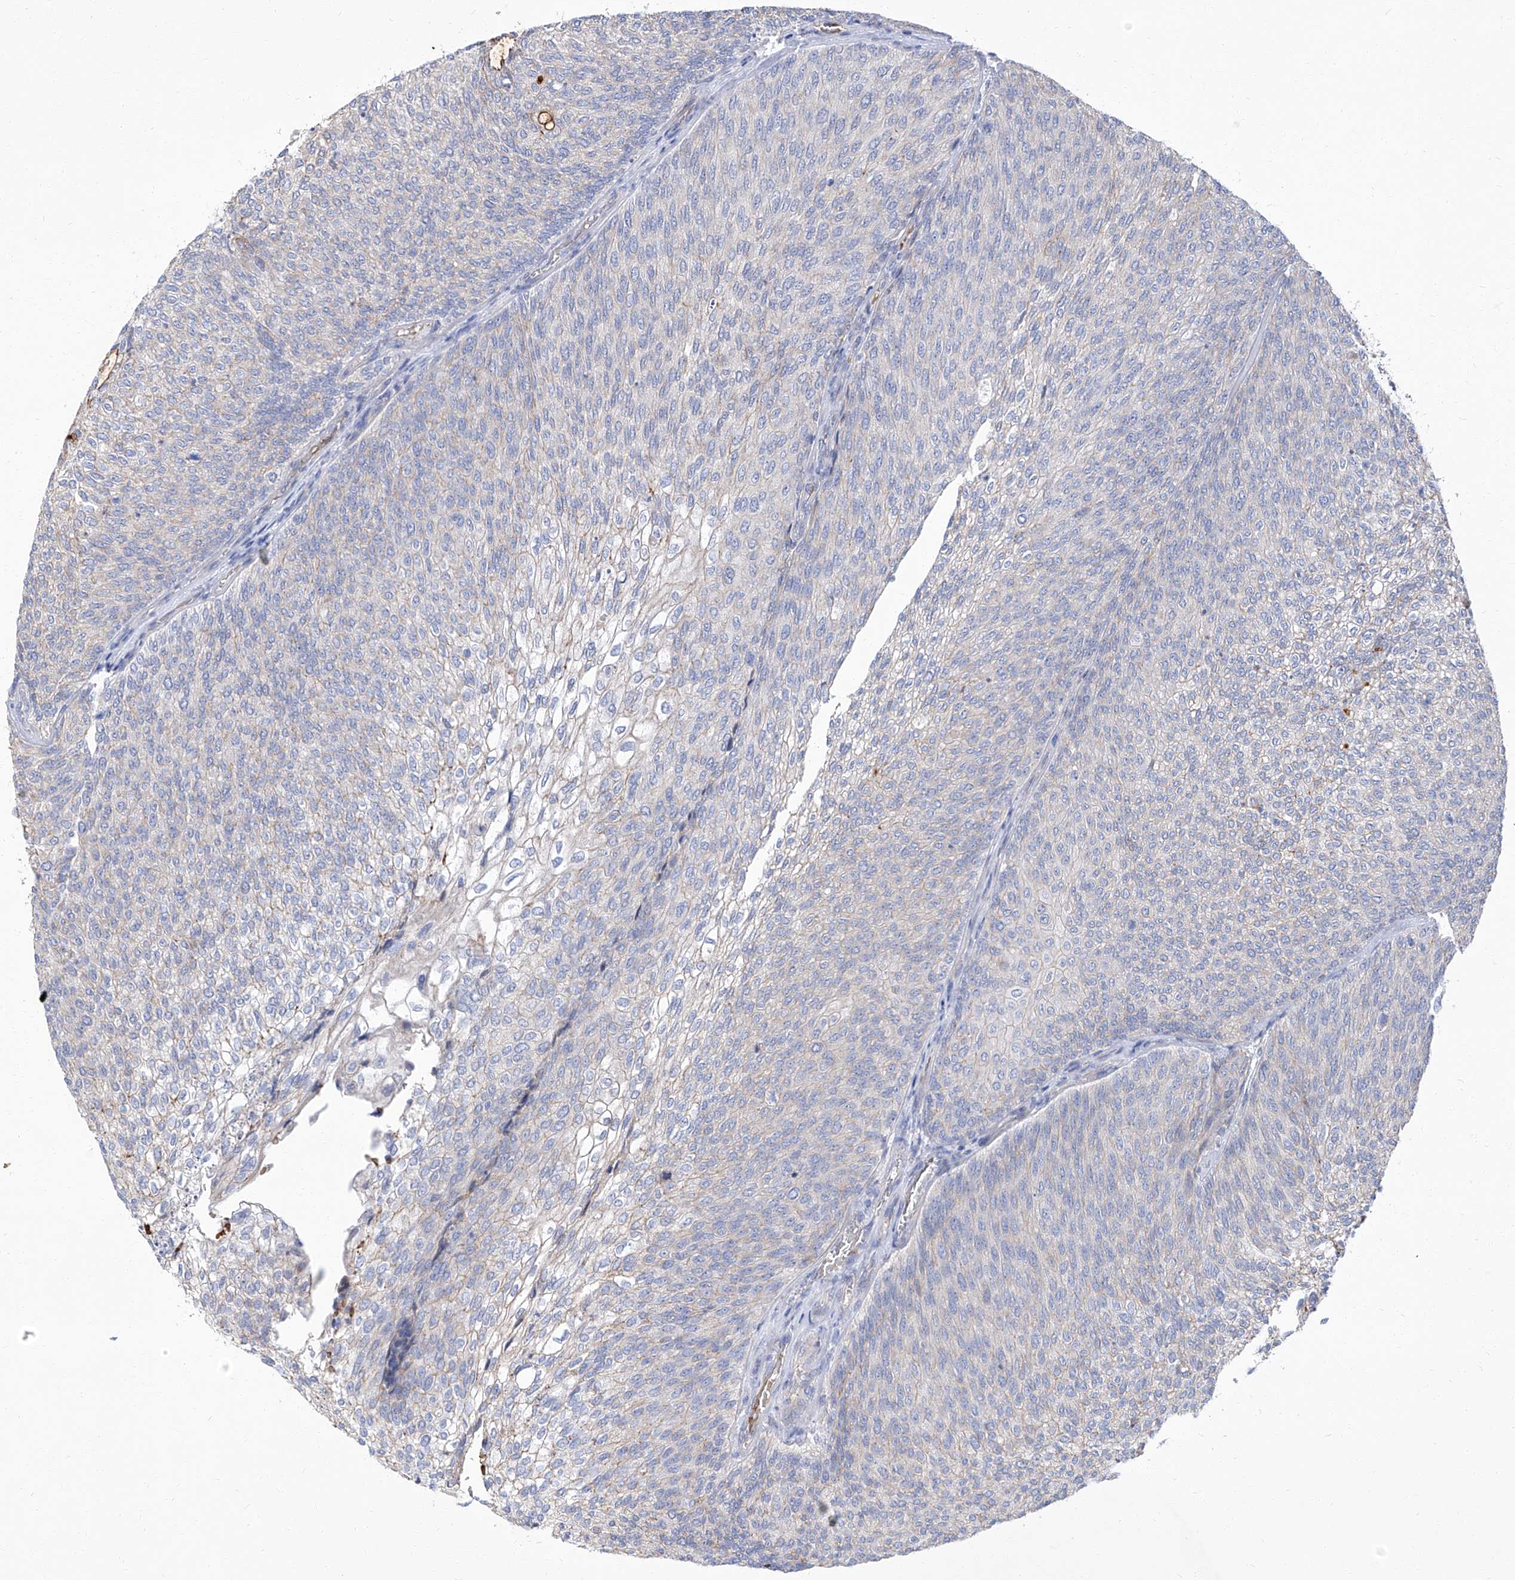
{"staining": {"intensity": "weak", "quantity": "<25%", "location": "cytoplasmic/membranous"}, "tissue": "urothelial cancer", "cell_type": "Tumor cells", "image_type": "cancer", "snomed": [{"axis": "morphology", "description": "Urothelial carcinoma, Low grade"}, {"axis": "topography", "description": "Urinary bladder"}], "caption": "Immunohistochemistry (IHC) histopathology image of neoplastic tissue: human urothelial cancer stained with DAB shows no significant protein expression in tumor cells. (DAB immunohistochemistry visualized using brightfield microscopy, high magnification).", "gene": "PARD3", "patient": {"sex": "female", "age": 79}}